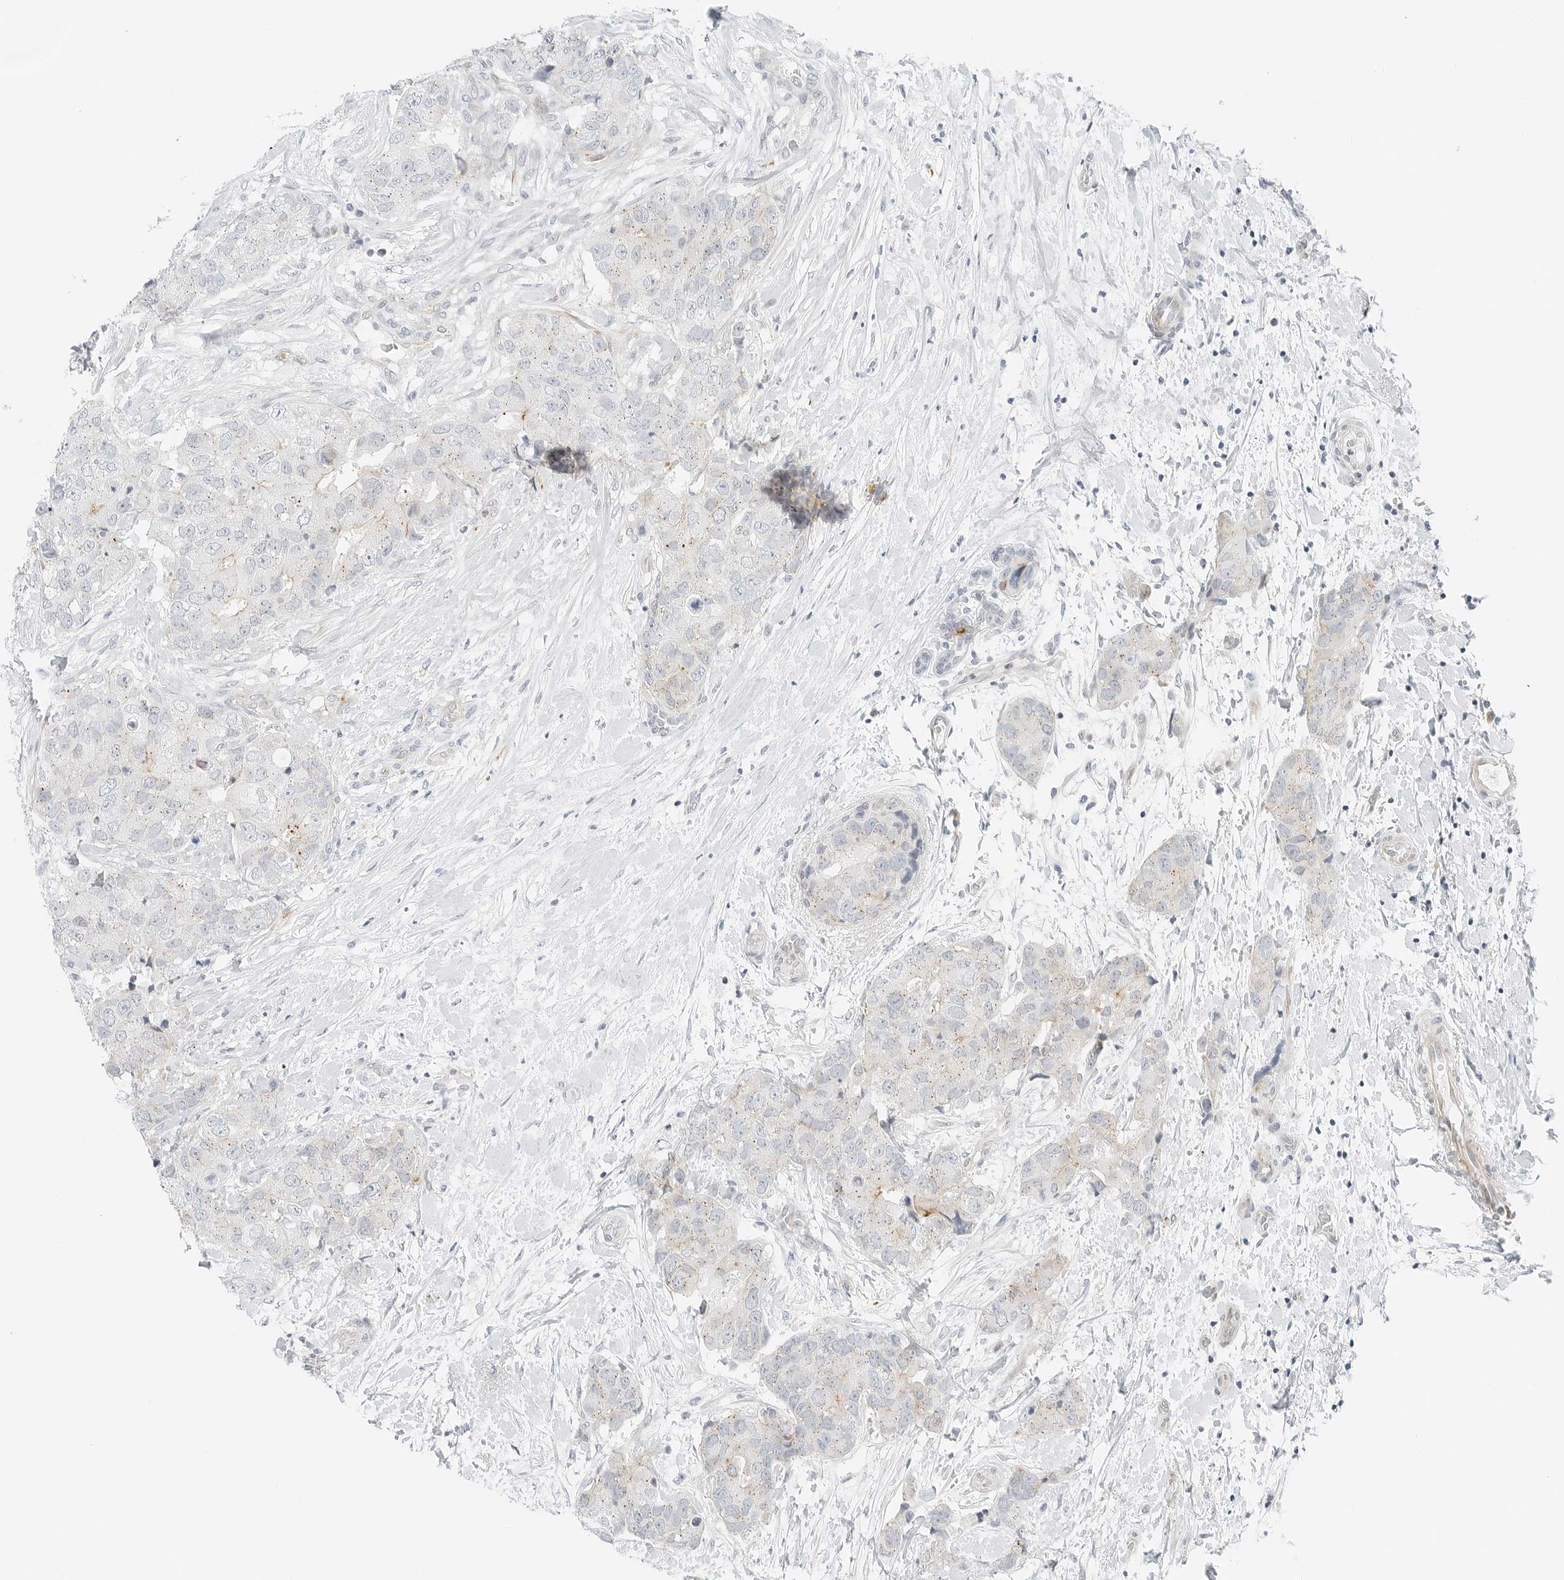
{"staining": {"intensity": "negative", "quantity": "none", "location": "none"}, "tissue": "breast cancer", "cell_type": "Tumor cells", "image_type": "cancer", "snomed": [{"axis": "morphology", "description": "Duct carcinoma"}, {"axis": "topography", "description": "Breast"}], "caption": "Invasive ductal carcinoma (breast) was stained to show a protein in brown. There is no significant expression in tumor cells.", "gene": "IQCC", "patient": {"sex": "female", "age": 62}}